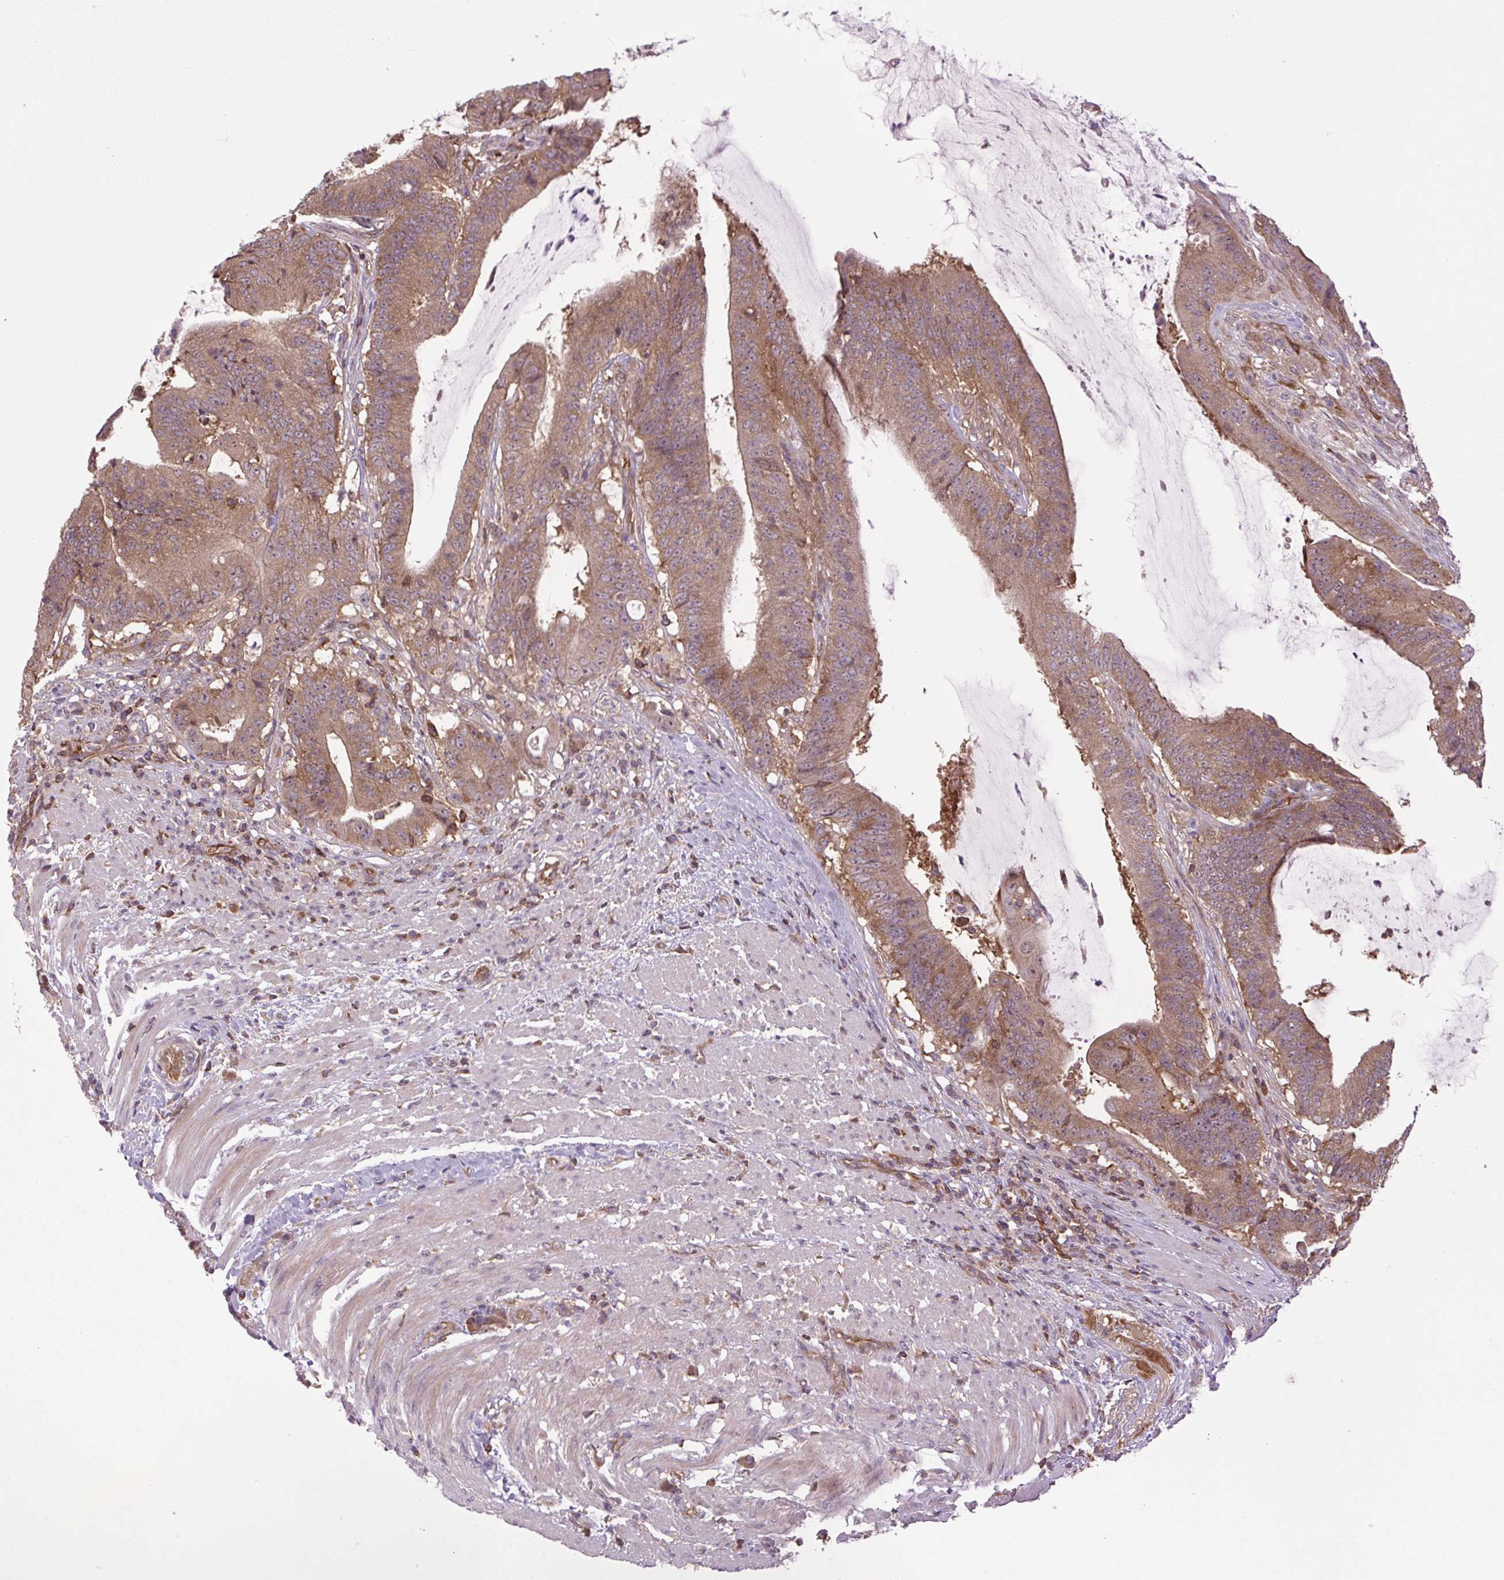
{"staining": {"intensity": "moderate", "quantity": ">75%", "location": "cytoplasmic/membranous"}, "tissue": "colorectal cancer", "cell_type": "Tumor cells", "image_type": "cancer", "snomed": [{"axis": "morphology", "description": "Adenocarcinoma, NOS"}, {"axis": "topography", "description": "Colon"}], "caption": "Tumor cells demonstrate medium levels of moderate cytoplasmic/membranous expression in about >75% of cells in colorectal cancer (adenocarcinoma). (DAB = brown stain, brightfield microscopy at high magnification).", "gene": "PLCG1", "patient": {"sex": "female", "age": 43}}